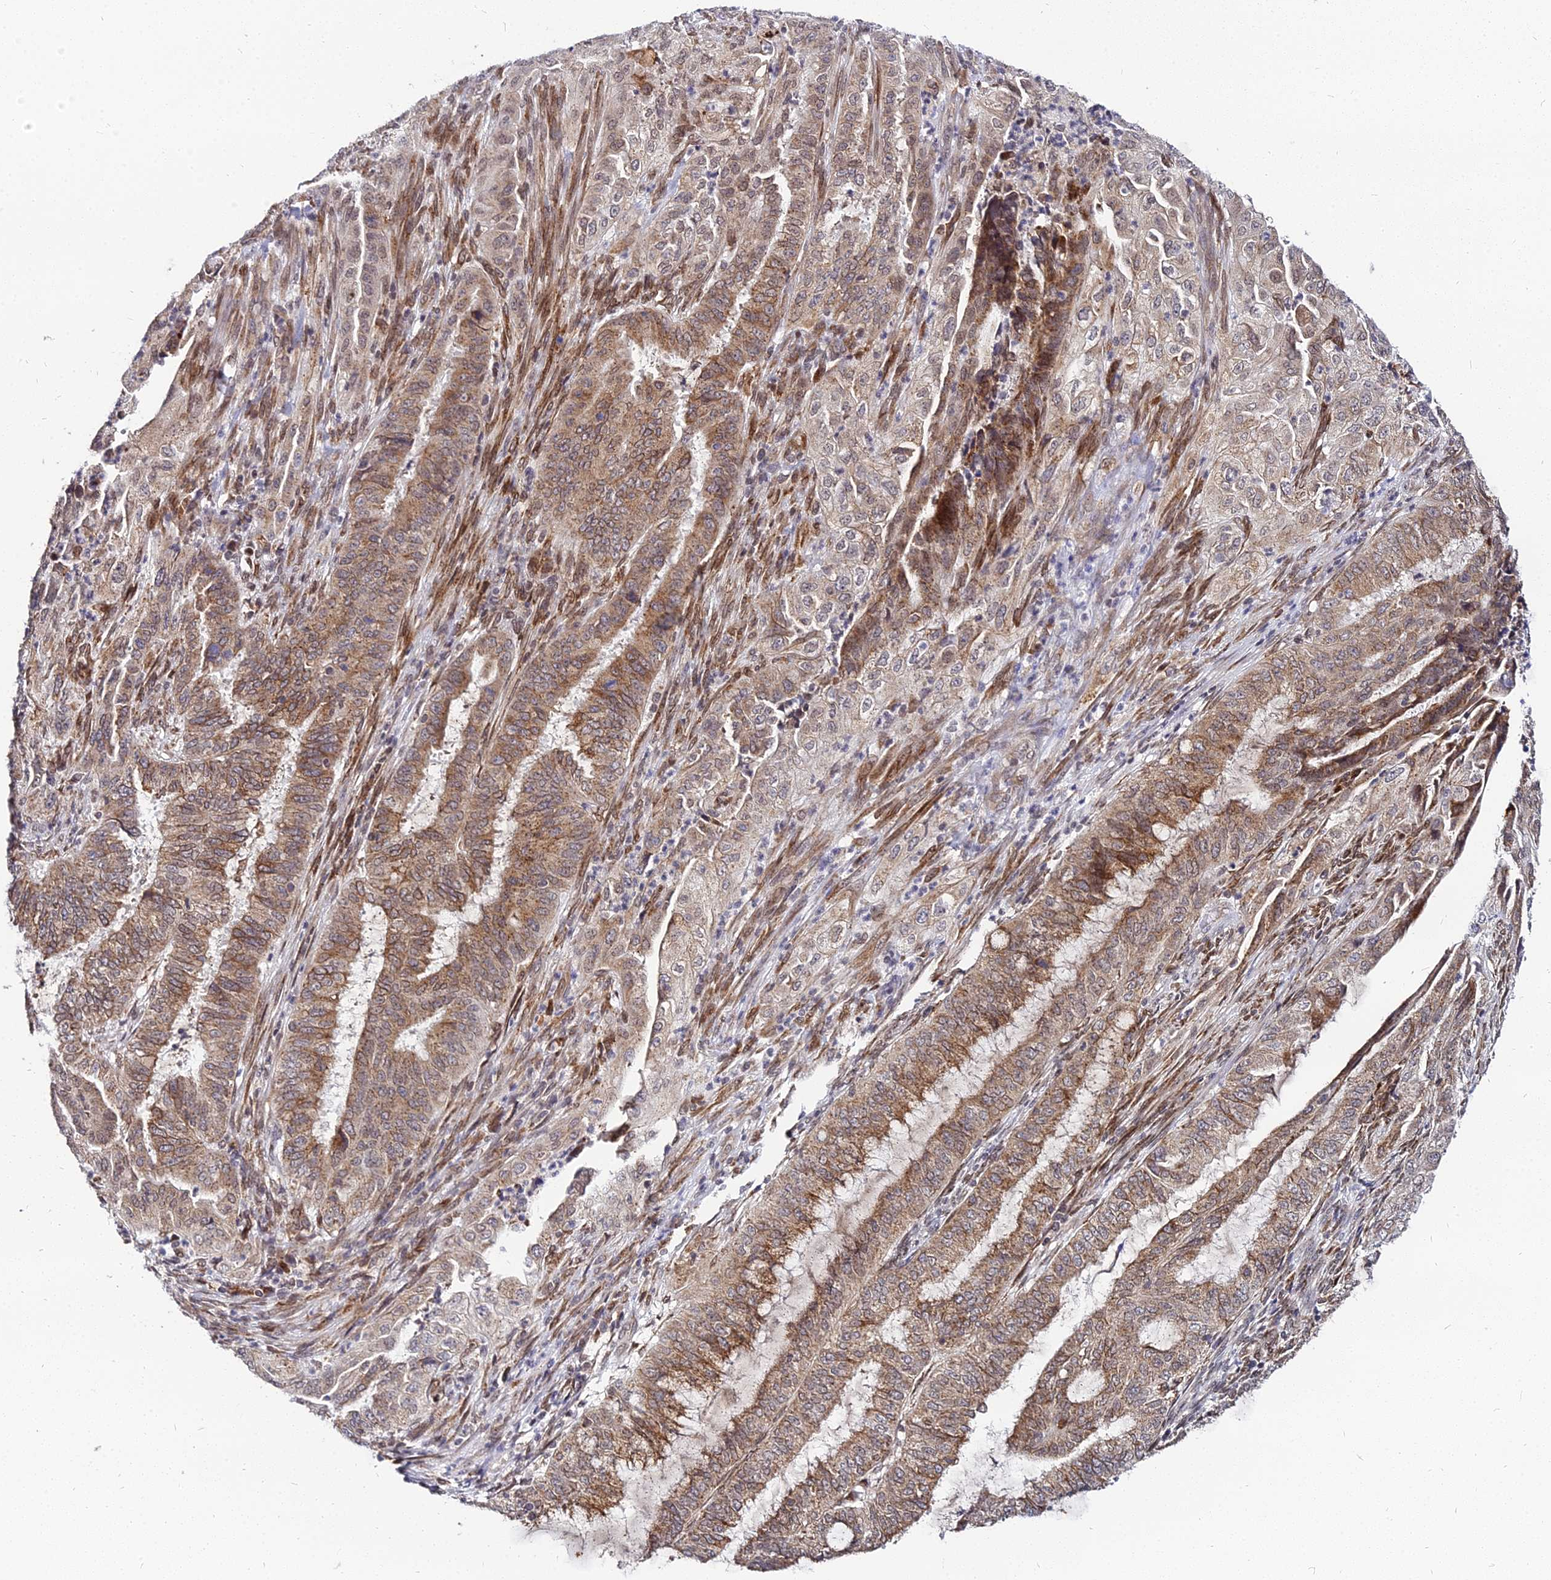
{"staining": {"intensity": "moderate", "quantity": ">75%", "location": "cytoplasmic/membranous"}, "tissue": "endometrial cancer", "cell_type": "Tumor cells", "image_type": "cancer", "snomed": [{"axis": "morphology", "description": "Adenocarcinoma, NOS"}, {"axis": "topography", "description": "Endometrium"}], "caption": "Moderate cytoplasmic/membranous protein staining is seen in about >75% of tumor cells in endometrial adenocarcinoma. (Brightfield microscopy of DAB IHC at high magnification).", "gene": "RNF121", "patient": {"sex": "female", "age": 51}}